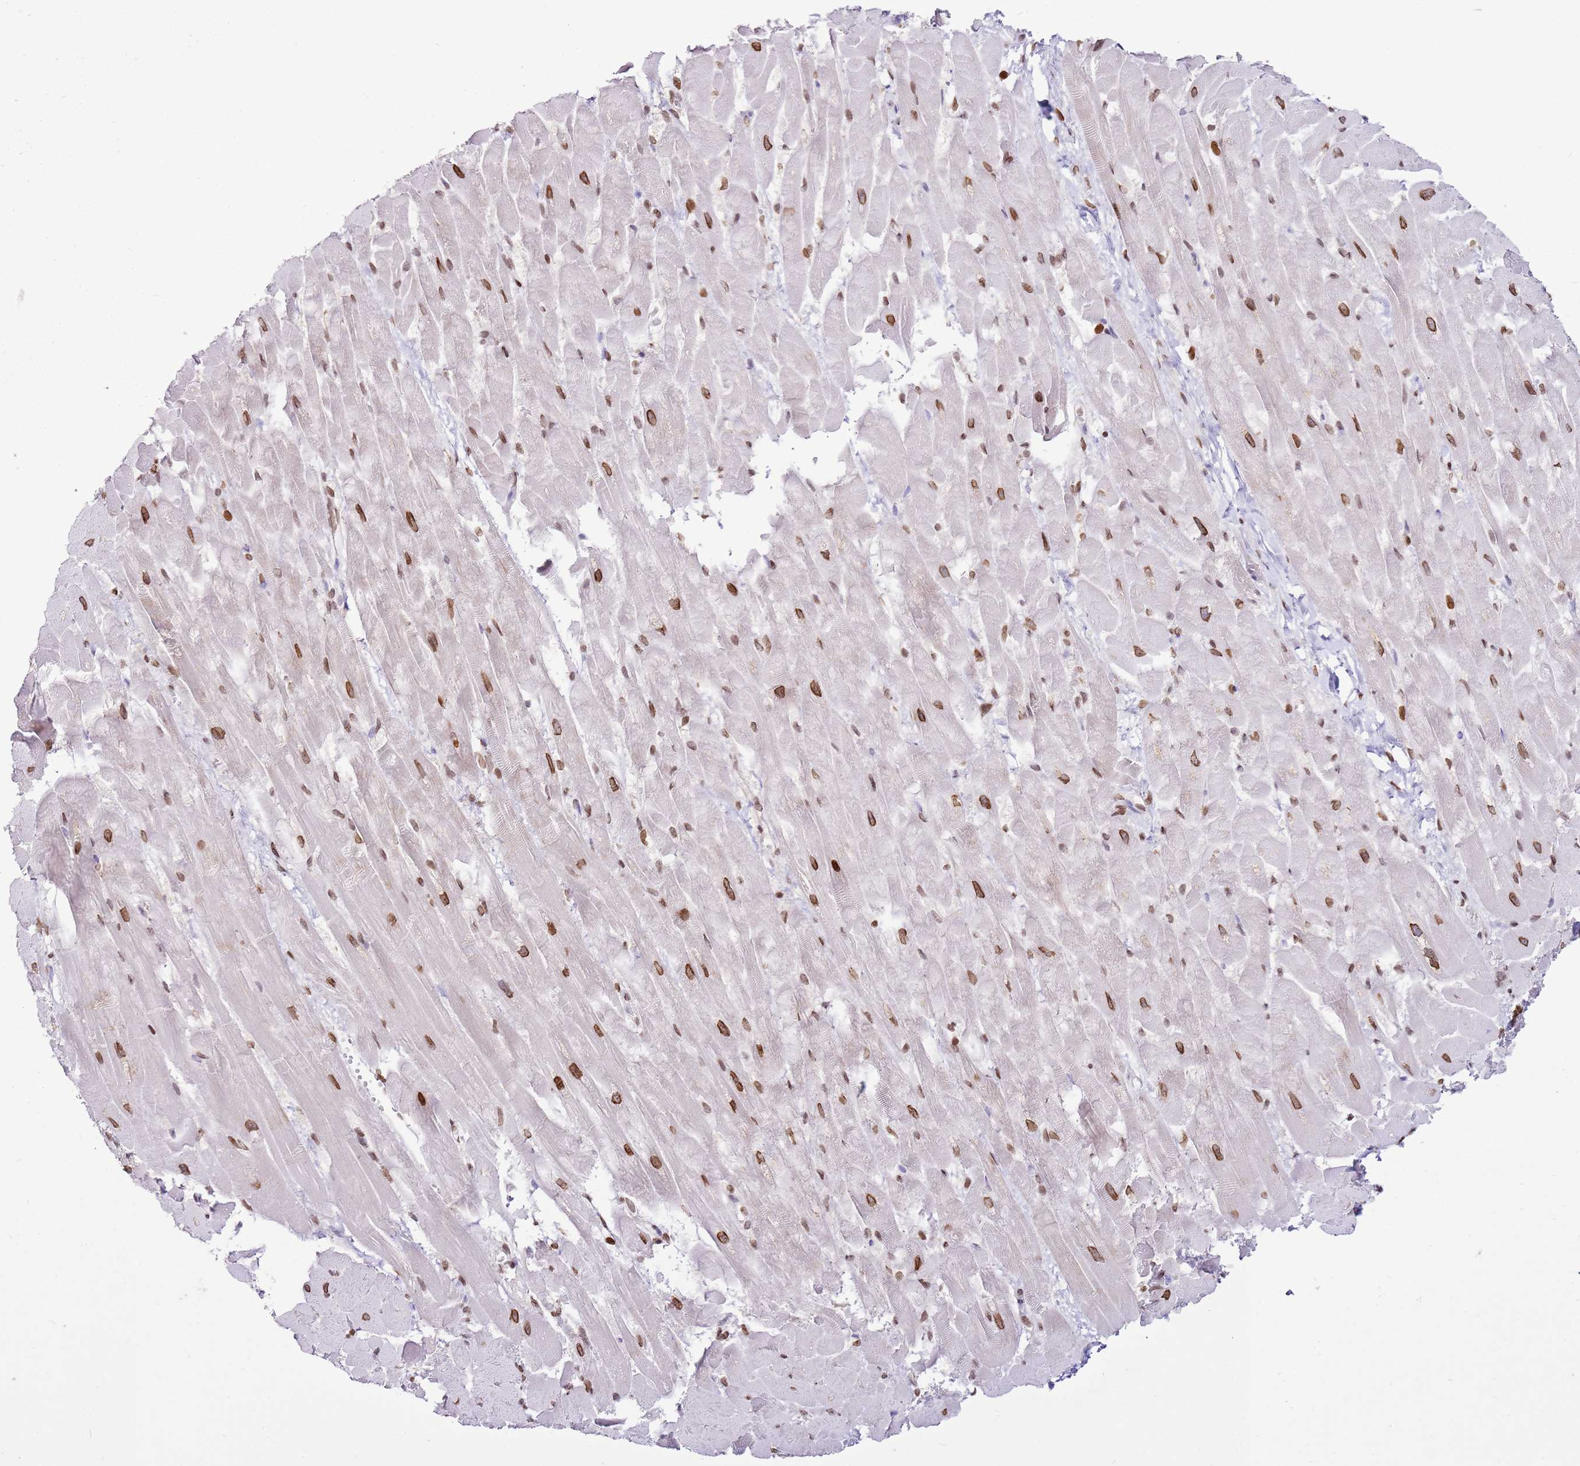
{"staining": {"intensity": "moderate", "quantity": "25%-75%", "location": "cytoplasmic/membranous,nuclear"}, "tissue": "heart muscle", "cell_type": "Cardiomyocytes", "image_type": "normal", "snomed": [{"axis": "morphology", "description": "Normal tissue, NOS"}, {"axis": "topography", "description": "Heart"}], "caption": "Moderate cytoplasmic/membranous,nuclear protein staining is seen in approximately 25%-75% of cardiomyocytes in heart muscle.", "gene": "POU6F1", "patient": {"sex": "male", "age": 37}}